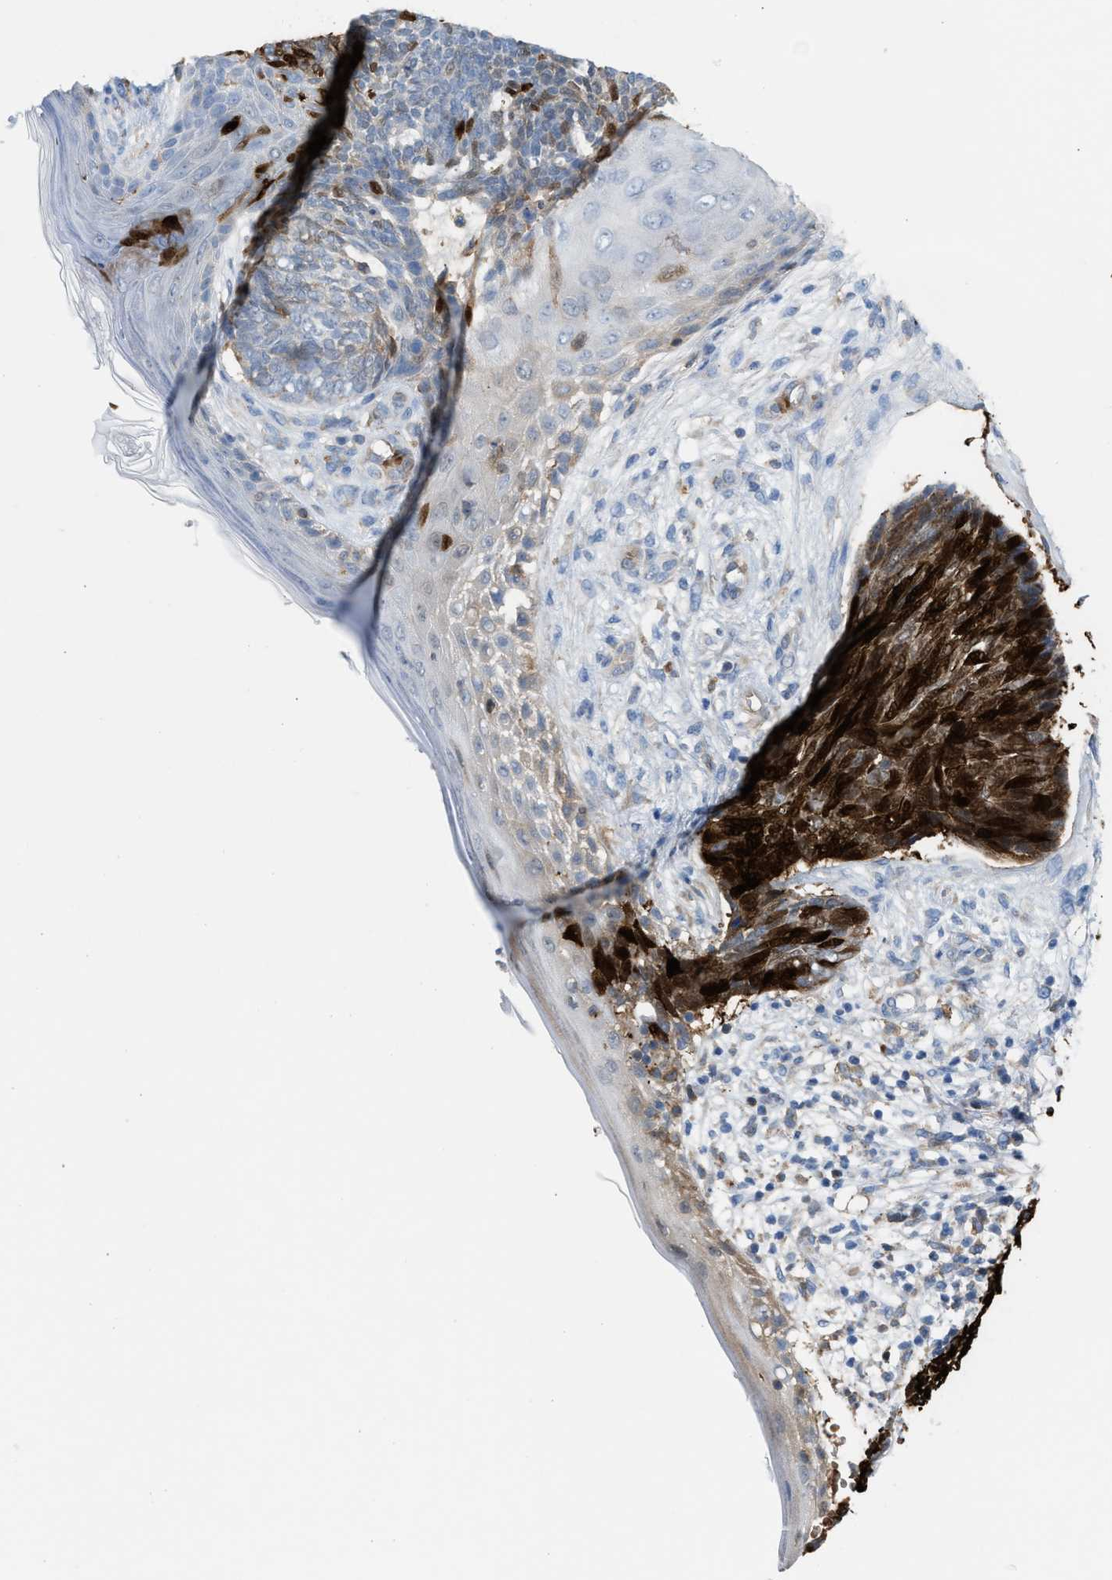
{"staining": {"intensity": "strong", "quantity": ">75%", "location": "cytoplasmic/membranous"}, "tissue": "skin cancer", "cell_type": "Tumor cells", "image_type": "cancer", "snomed": [{"axis": "morphology", "description": "Basal cell carcinoma"}, {"axis": "topography", "description": "Skin"}], "caption": "Basal cell carcinoma (skin) stained with immunohistochemistry displays strong cytoplasmic/membranous staining in about >75% of tumor cells.", "gene": "CA3", "patient": {"sex": "female", "age": 84}}